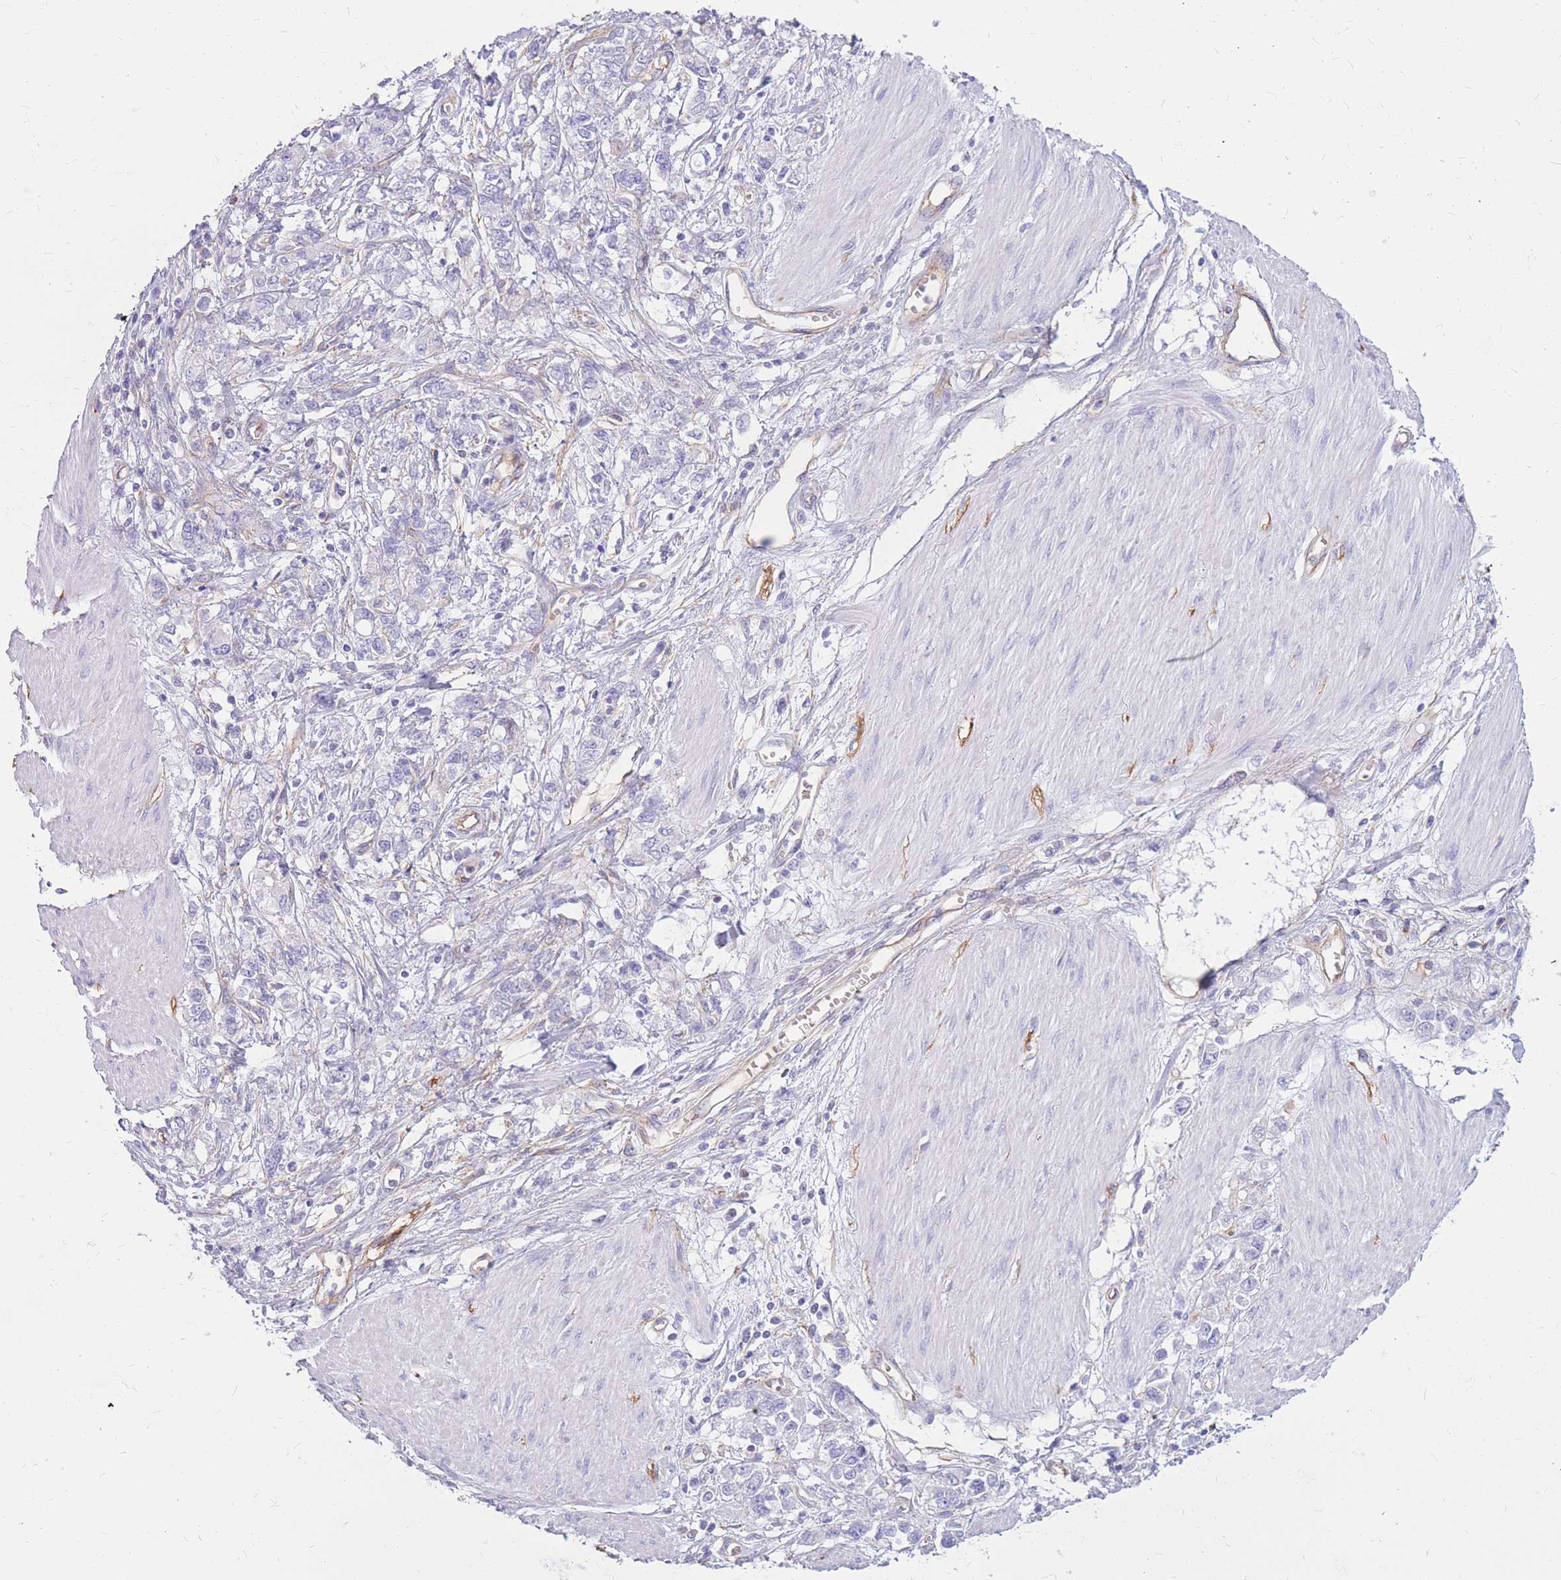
{"staining": {"intensity": "negative", "quantity": "none", "location": "none"}, "tissue": "stomach cancer", "cell_type": "Tumor cells", "image_type": "cancer", "snomed": [{"axis": "morphology", "description": "Adenocarcinoma, NOS"}, {"axis": "topography", "description": "Stomach"}], "caption": "Tumor cells show no significant protein positivity in stomach cancer (adenocarcinoma).", "gene": "ADD2", "patient": {"sex": "female", "age": 76}}